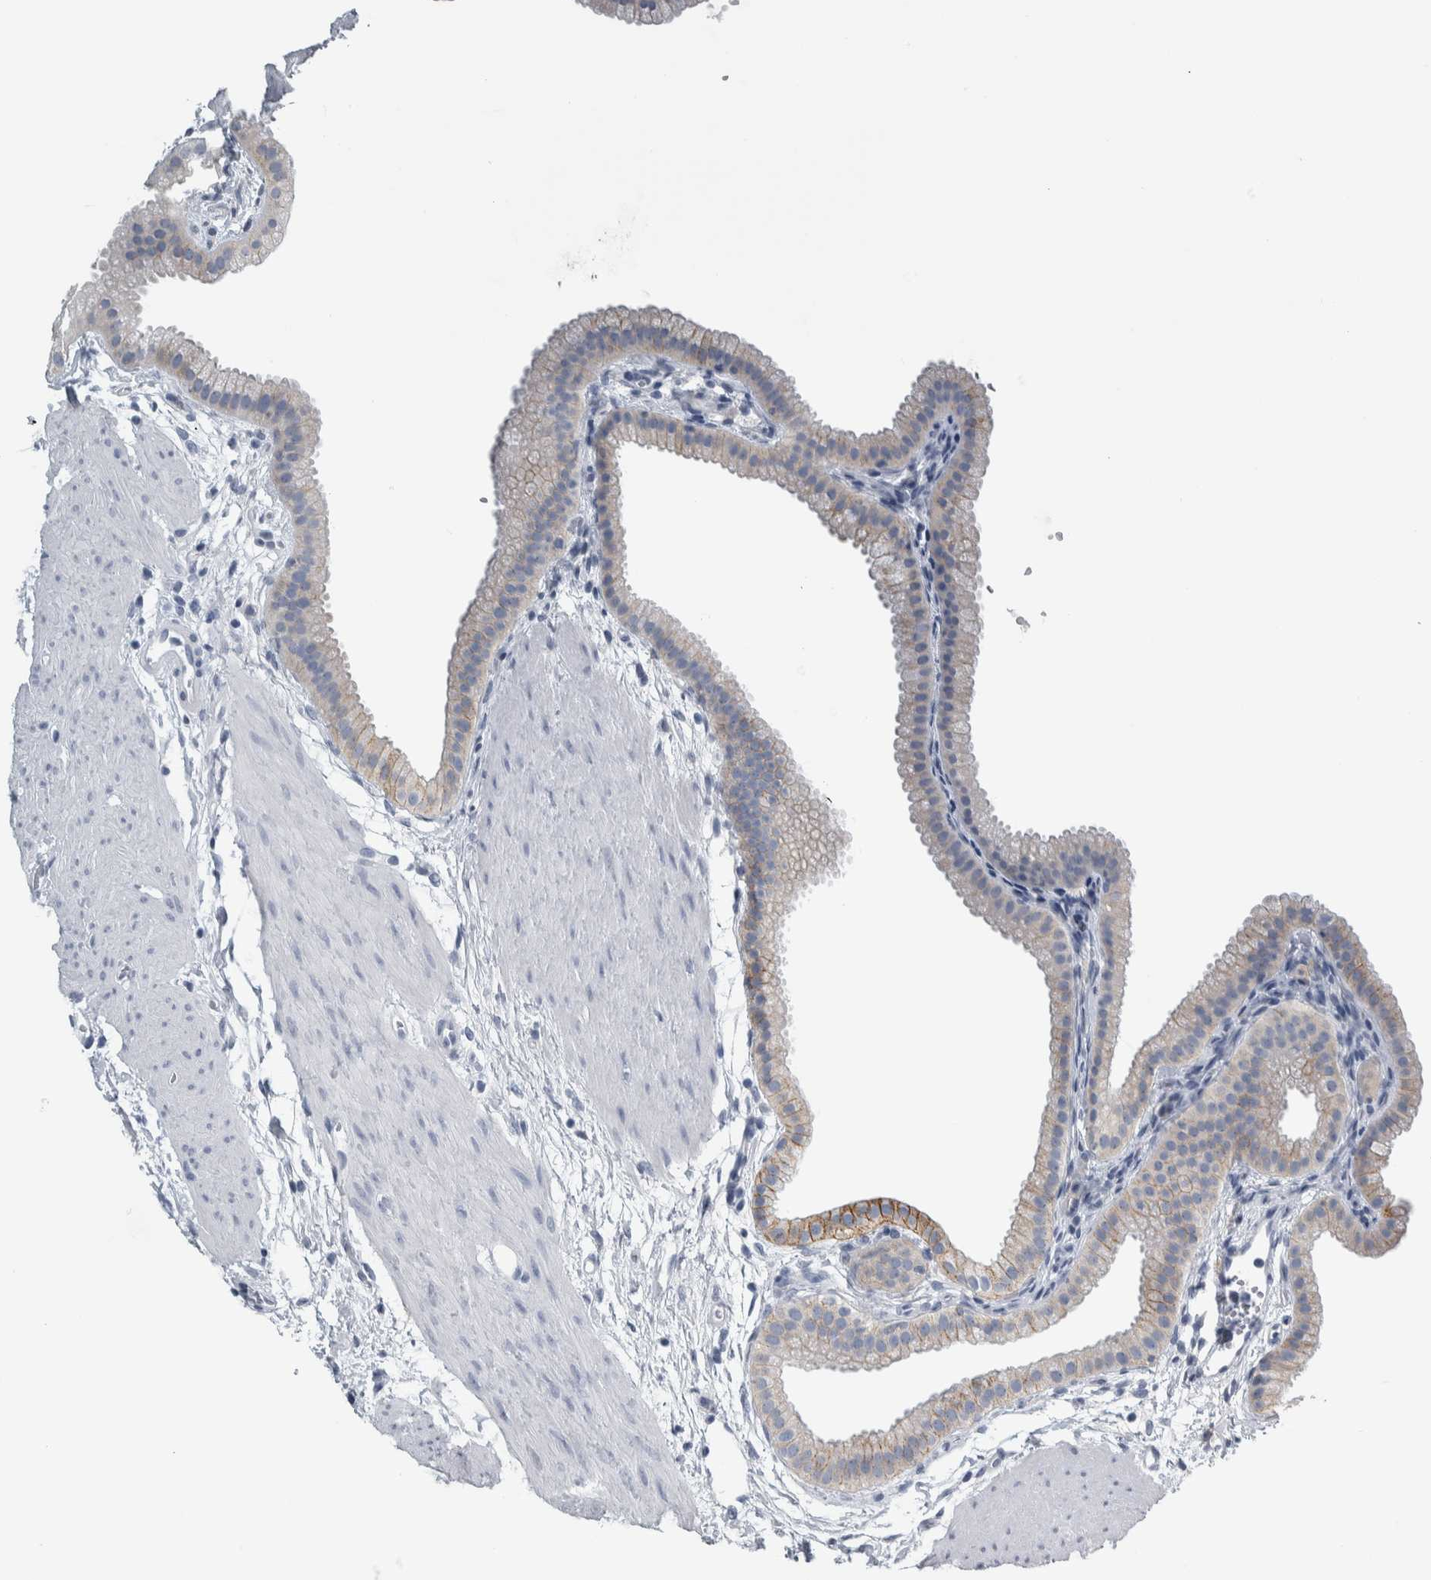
{"staining": {"intensity": "moderate", "quantity": "<25%", "location": "cytoplasmic/membranous"}, "tissue": "gallbladder", "cell_type": "Glandular cells", "image_type": "normal", "snomed": [{"axis": "morphology", "description": "Normal tissue, NOS"}, {"axis": "topography", "description": "Gallbladder"}], "caption": "Immunohistochemical staining of normal gallbladder exhibits low levels of moderate cytoplasmic/membranous positivity in approximately <25% of glandular cells. The protein is shown in brown color, while the nuclei are stained blue.", "gene": "CDH17", "patient": {"sex": "female", "age": 64}}